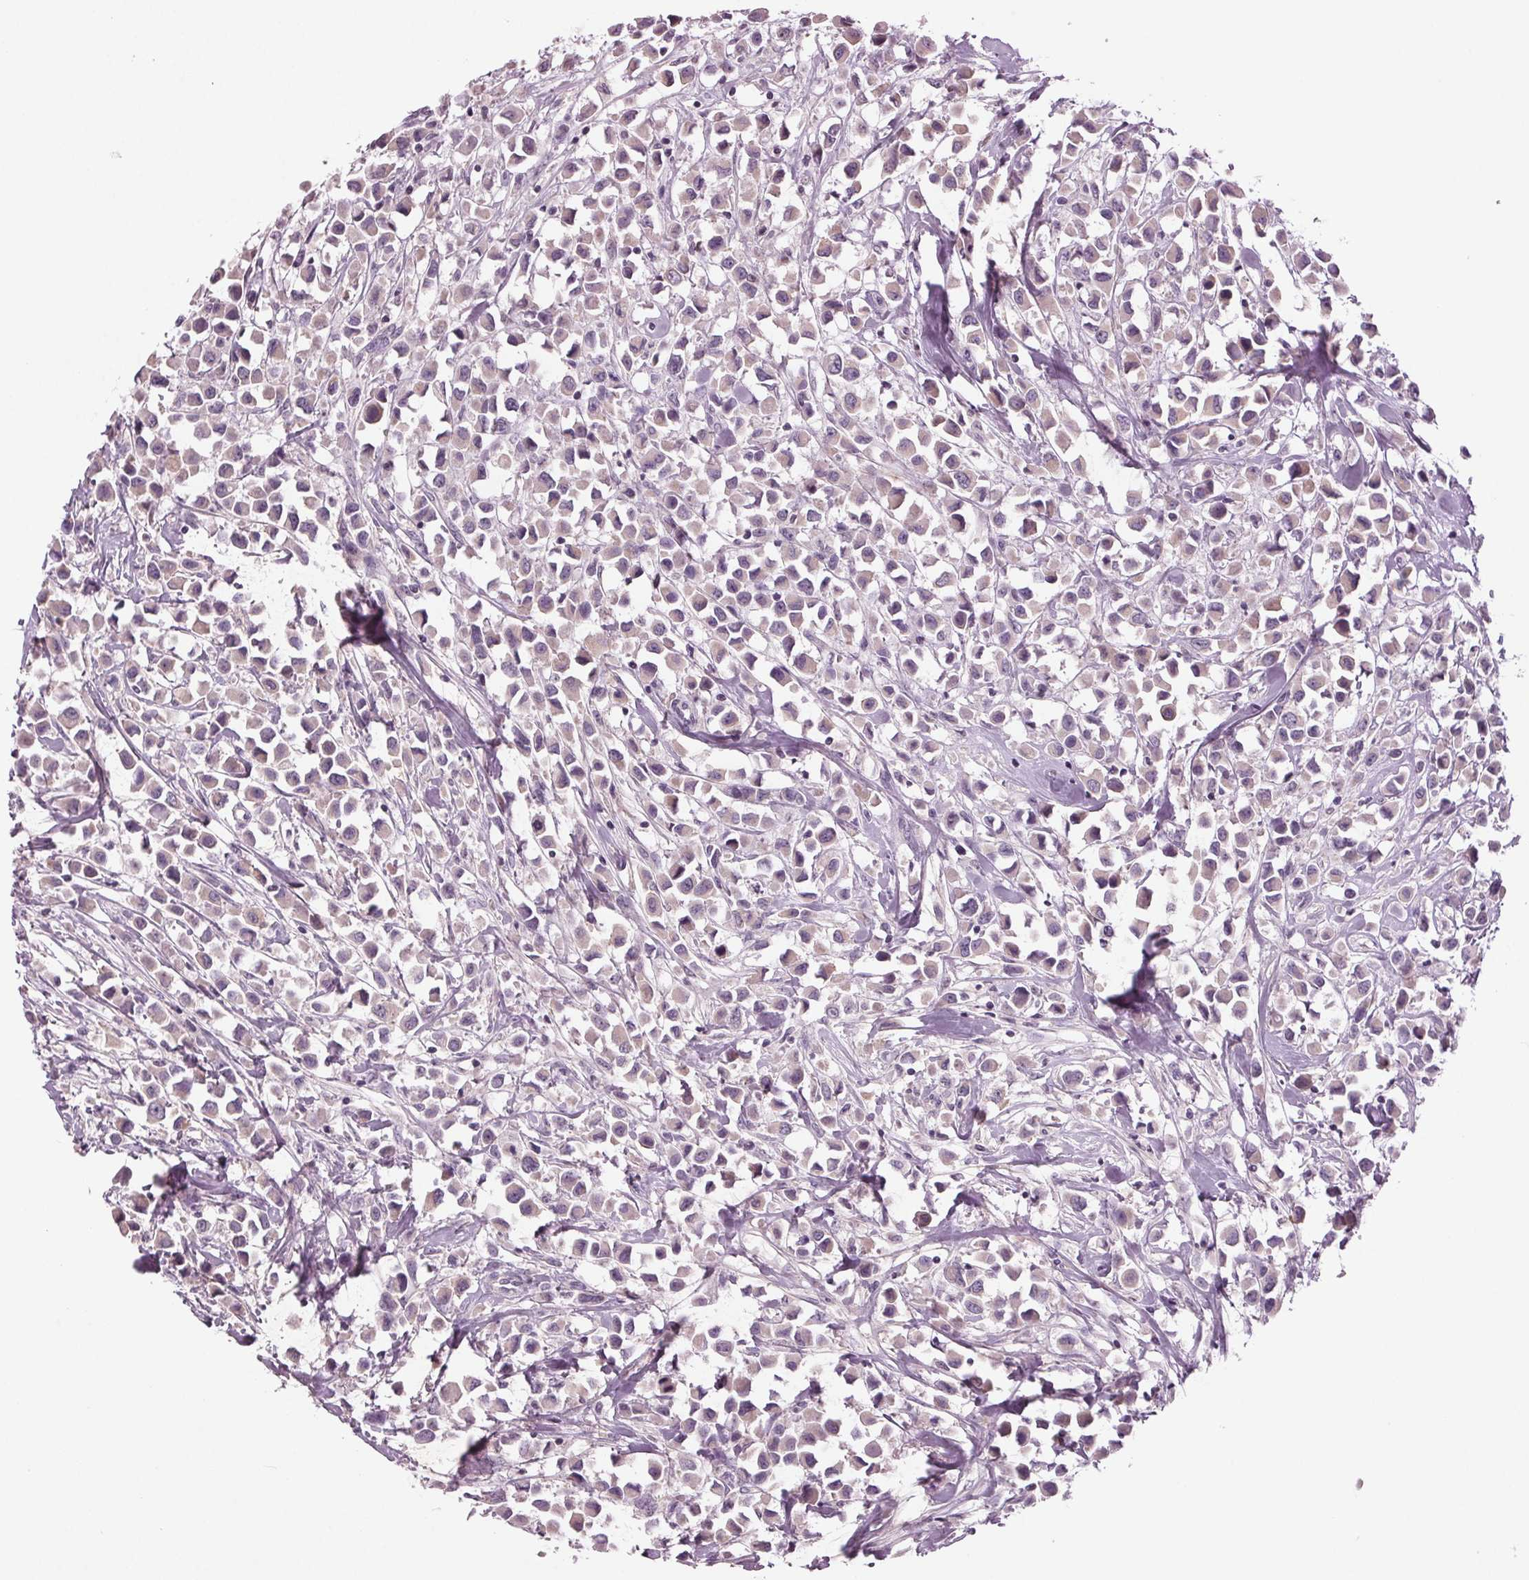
{"staining": {"intensity": "negative", "quantity": "none", "location": "none"}, "tissue": "breast cancer", "cell_type": "Tumor cells", "image_type": "cancer", "snomed": [{"axis": "morphology", "description": "Duct carcinoma"}, {"axis": "topography", "description": "Breast"}], "caption": "Immunohistochemistry image of intraductal carcinoma (breast) stained for a protein (brown), which displays no positivity in tumor cells.", "gene": "BHLHE22", "patient": {"sex": "female", "age": 61}}